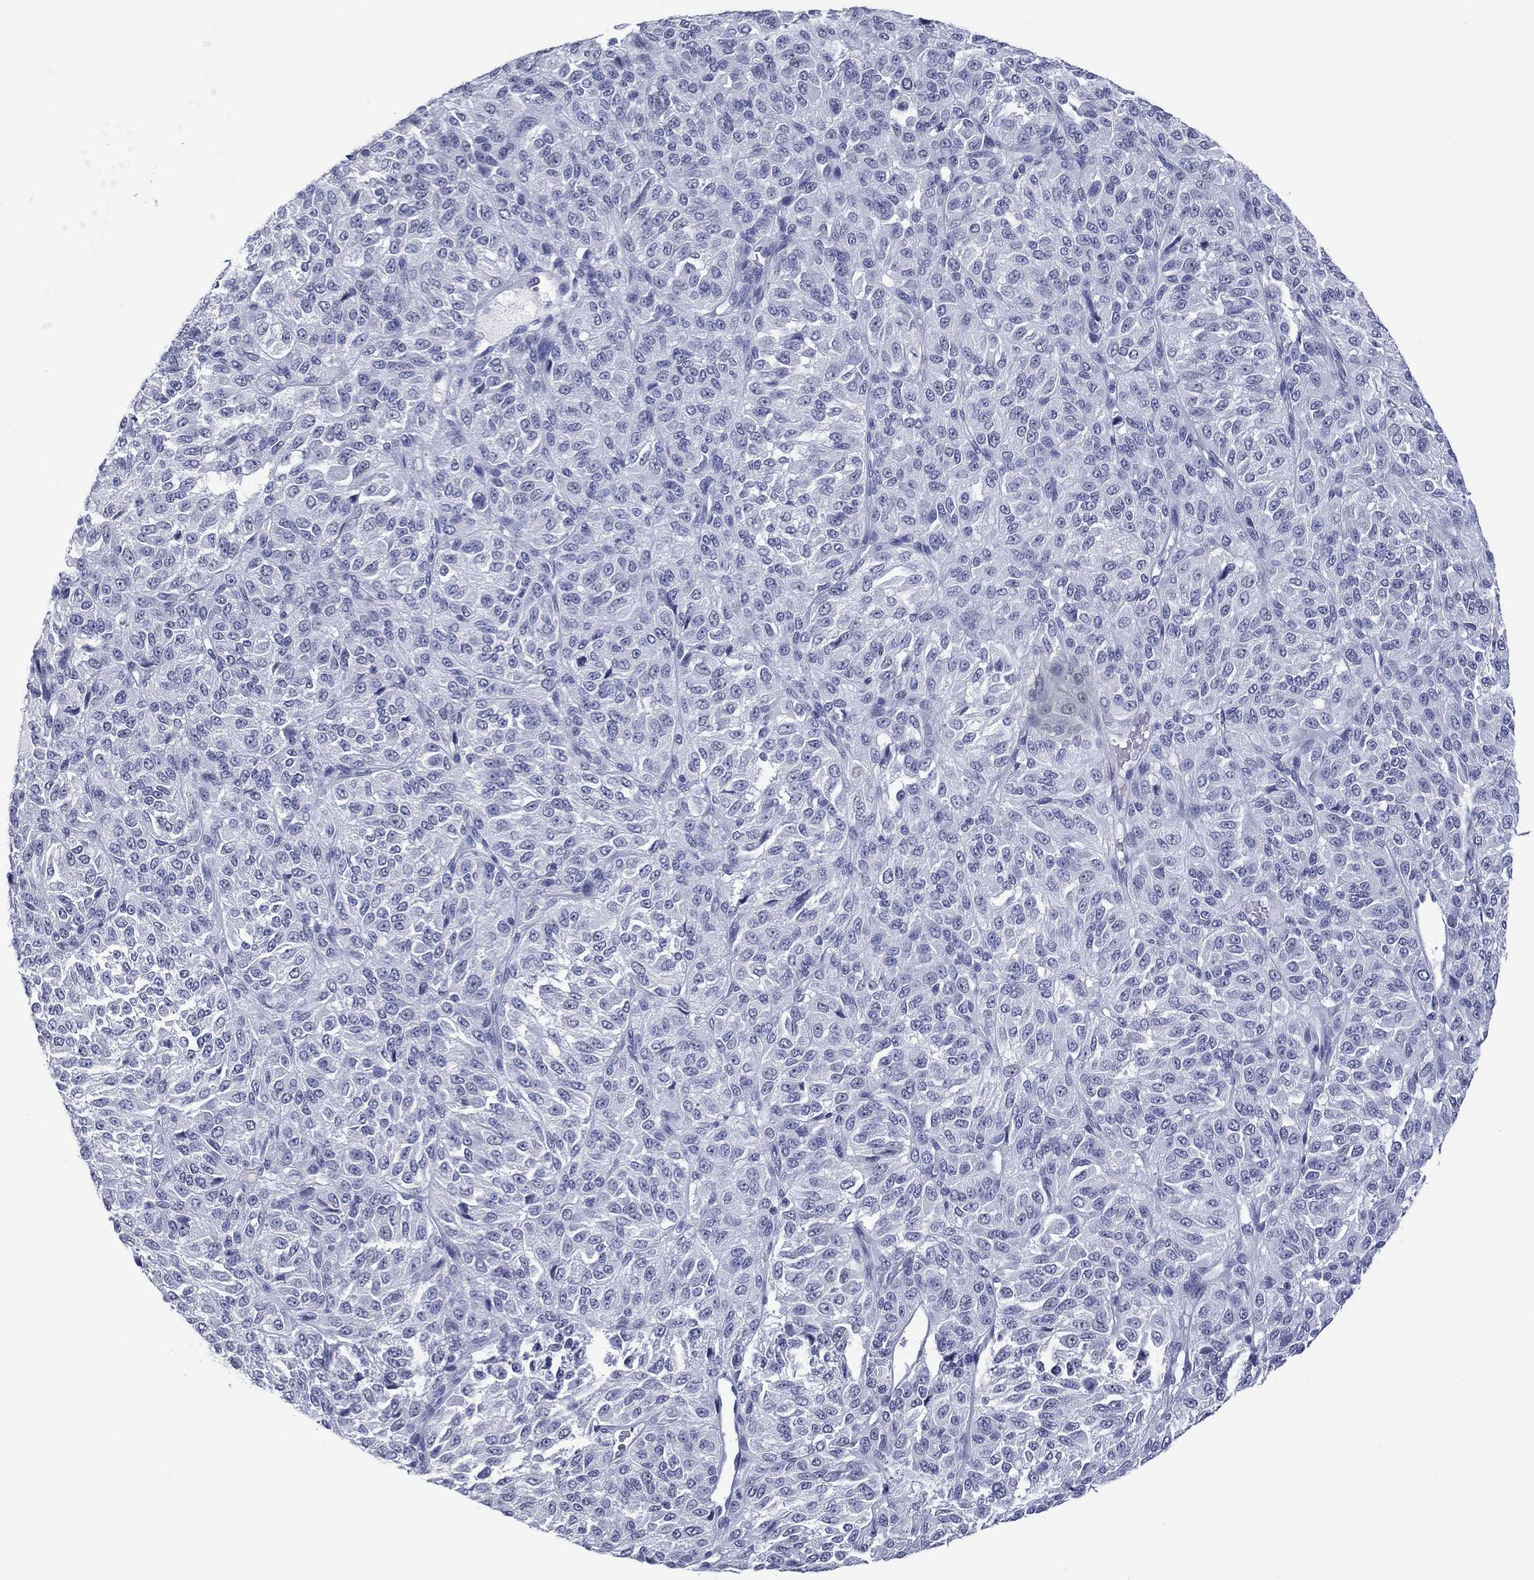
{"staining": {"intensity": "negative", "quantity": "none", "location": "none"}, "tissue": "melanoma", "cell_type": "Tumor cells", "image_type": "cancer", "snomed": [{"axis": "morphology", "description": "Malignant melanoma, Metastatic site"}, {"axis": "topography", "description": "Brain"}], "caption": "High magnification brightfield microscopy of malignant melanoma (metastatic site) stained with DAB (3,3'-diaminobenzidine) (brown) and counterstained with hematoxylin (blue): tumor cells show no significant positivity.", "gene": "UTF1", "patient": {"sex": "female", "age": 56}}